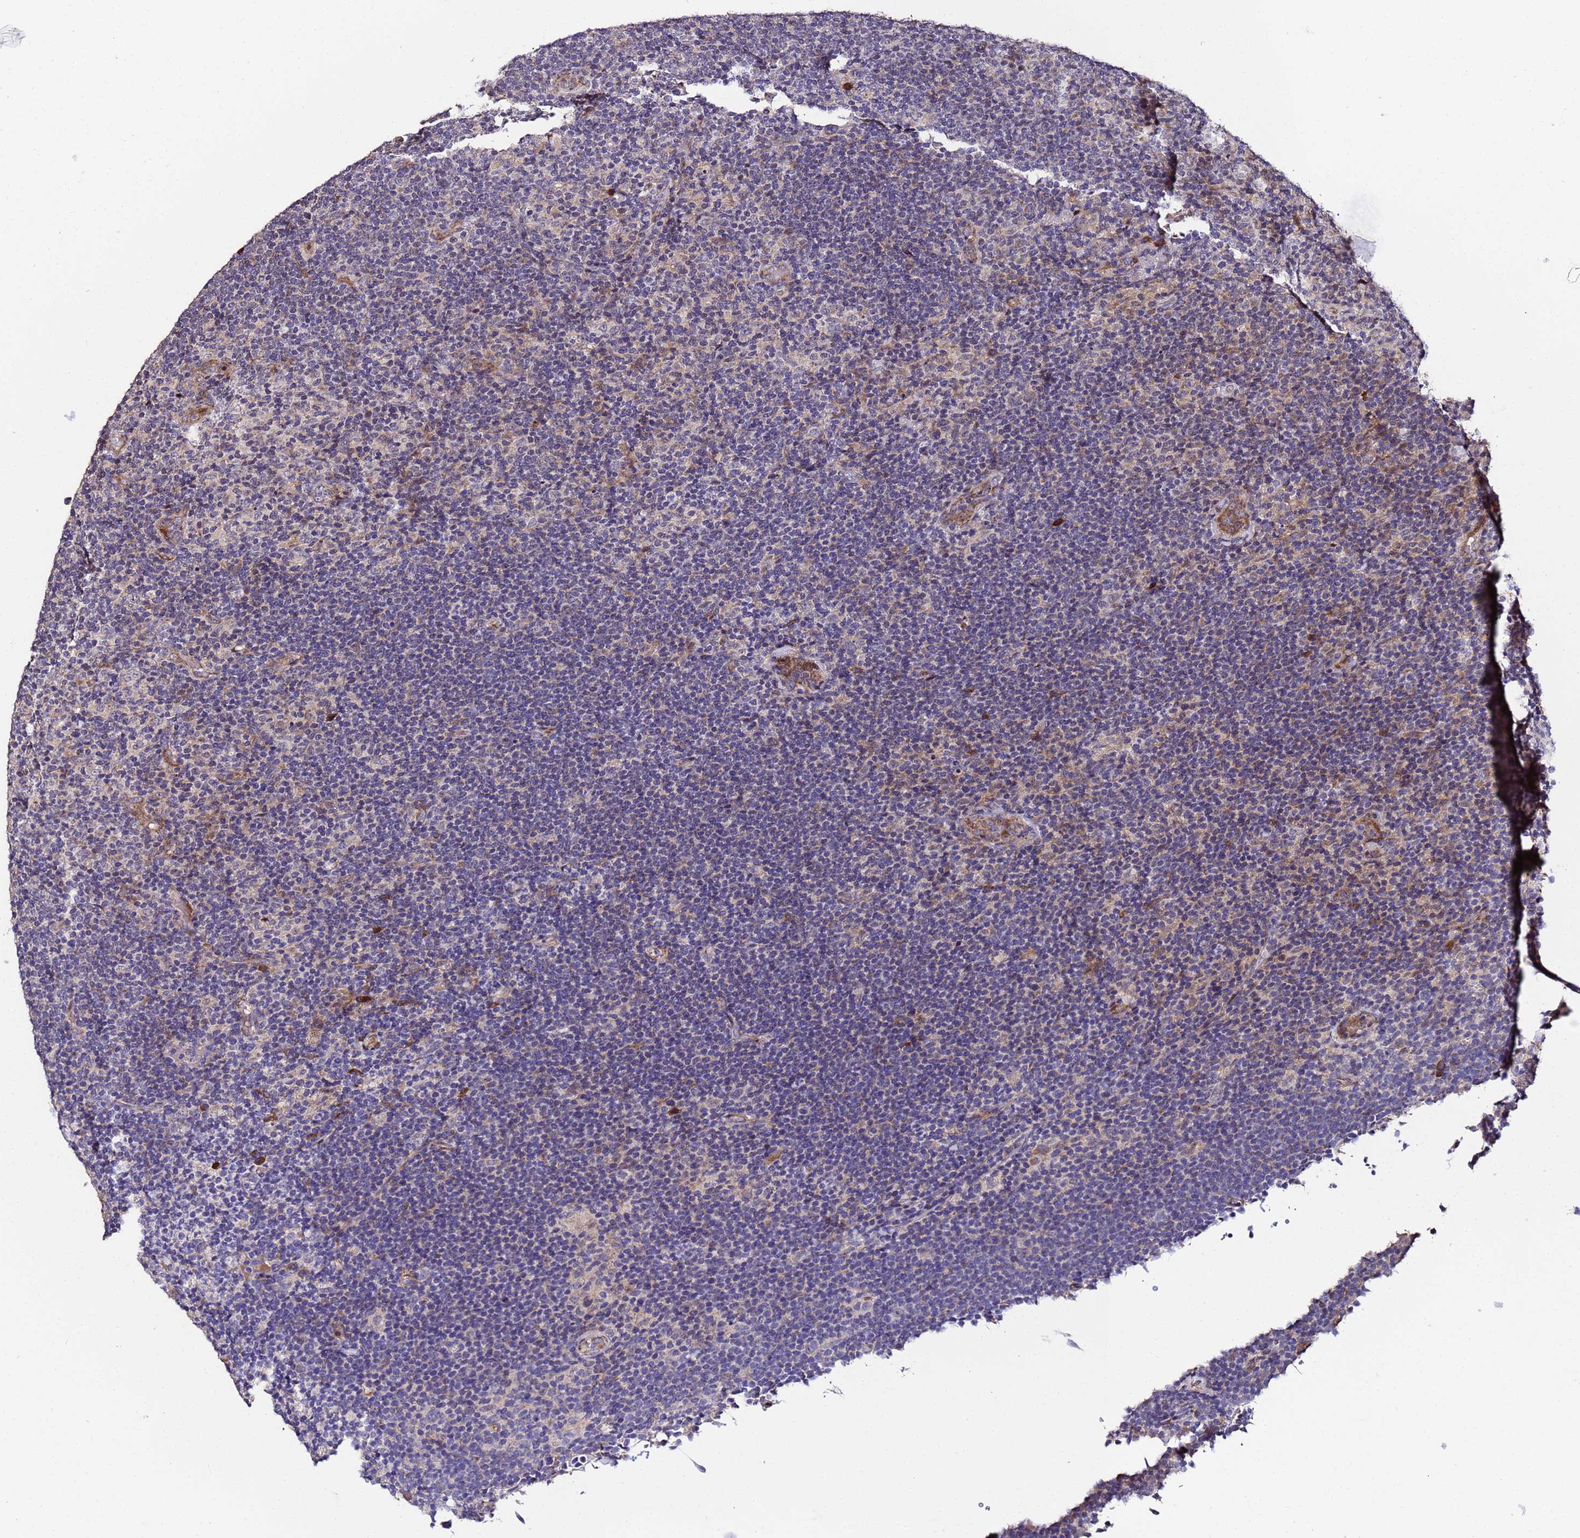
{"staining": {"intensity": "negative", "quantity": "none", "location": "none"}, "tissue": "lymphoma", "cell_type": "Tumor cells", "image_type": "cancer", "snomed": [{"axis": "morphology", "description": "Hodgkin's disease, NOS"}, {"axis": "topography", "description": "Lymph node"}], "caption": "Immunohistochemistry of human Hodgkin's disease exhibits no staining in tumor cells.", "gene": "WNK4", "patient": {"sex": "female", "age": 57}}